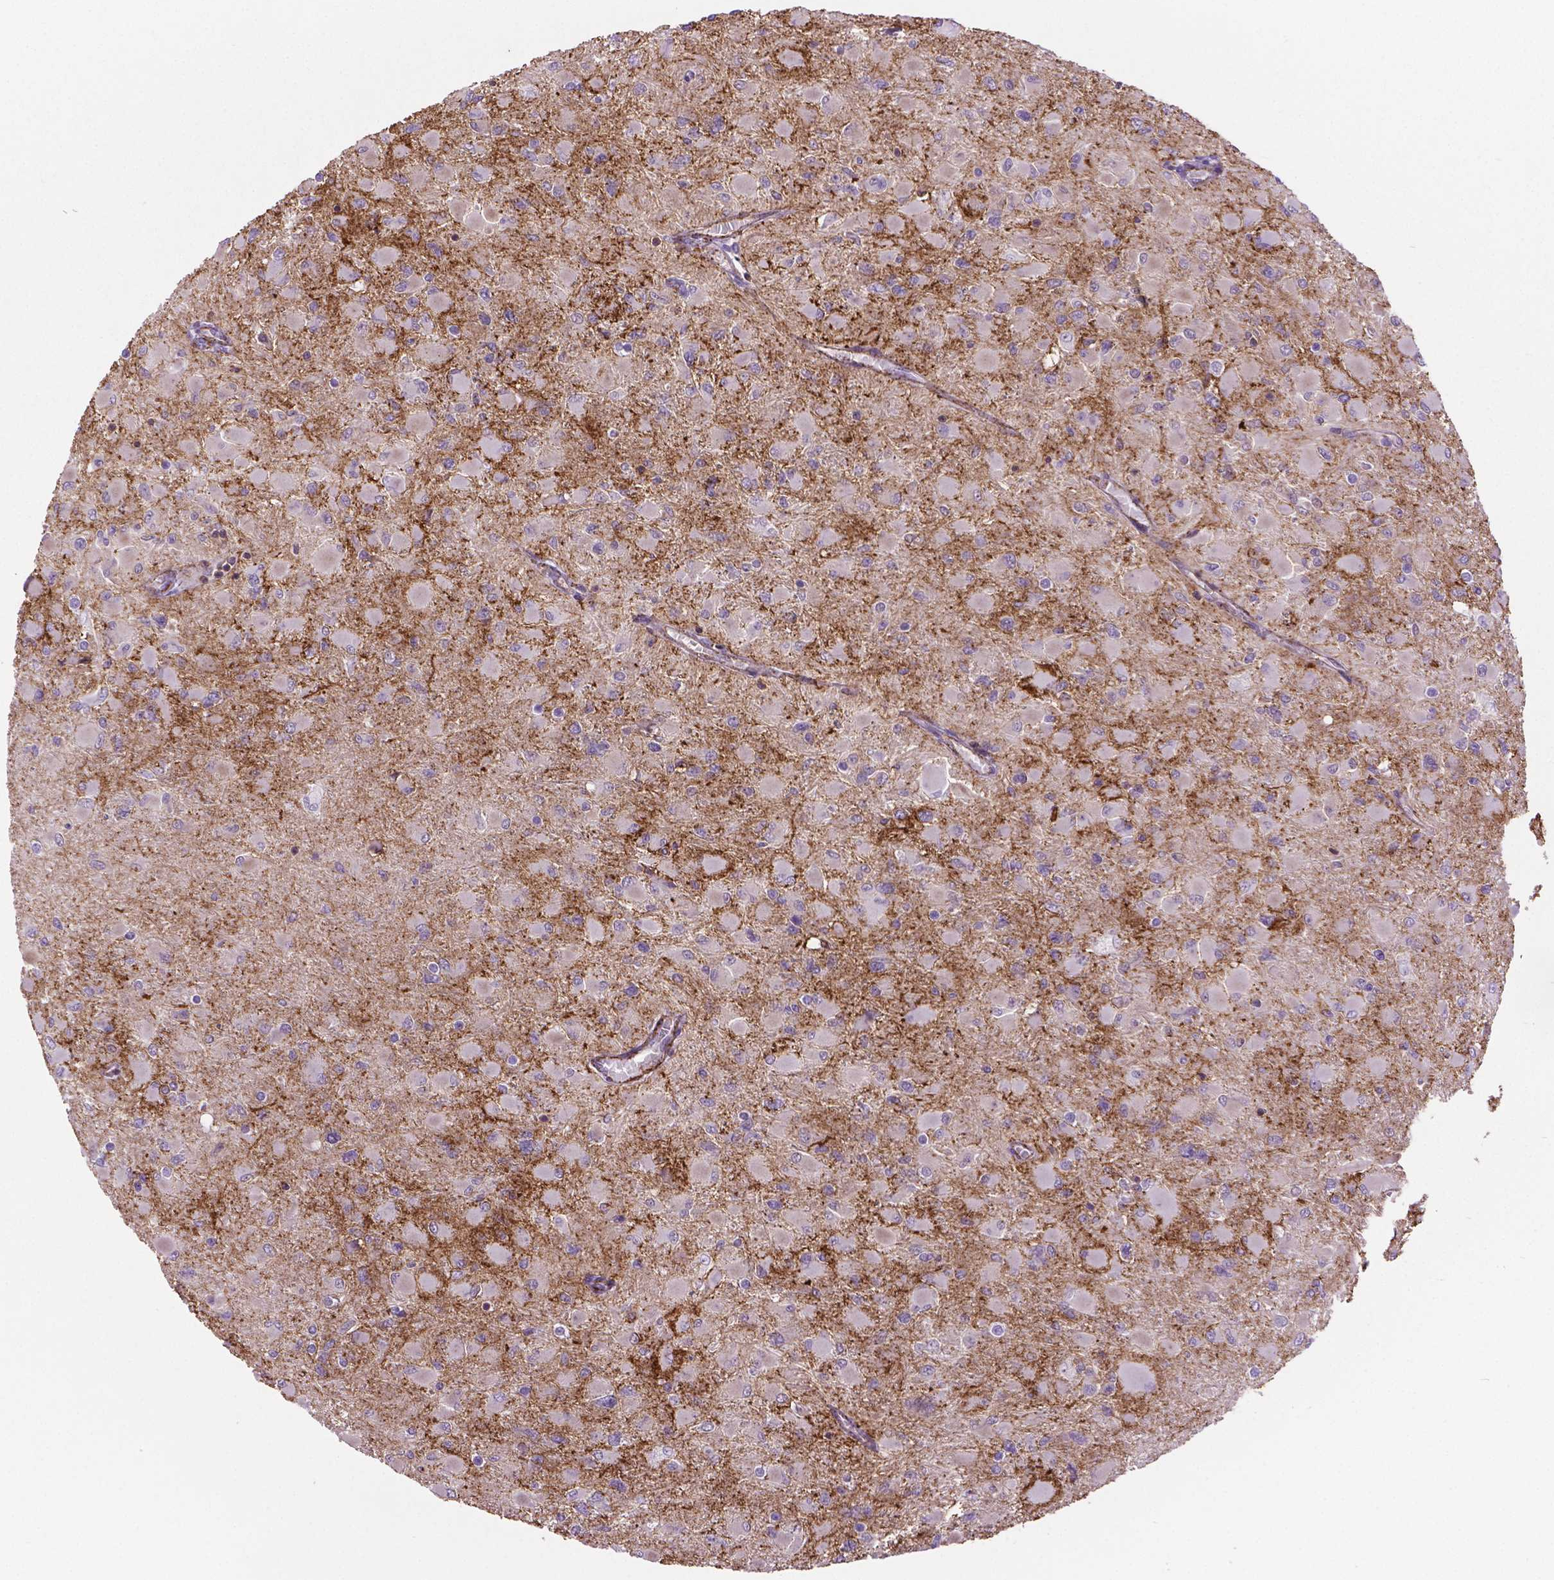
{"staining": {"intensity": "negative", "quantity": "none", "location": "none"}, "tissue": "glioma", "cell_type": "Tumor cells", "image_type": "cancer", "snomed": [{"axis": "morphology", "description": "Glioma, malignant, High grade"}, {"axis": "topography", "description": "Cerebral cortex"}], "caption": "This is an immunohistochemistry histopathology image of malignant glioma (high-grade). There is no staining in tumor cells.", "gene": "ACAD10", "patient": {"sex": "female", "age": 36}}